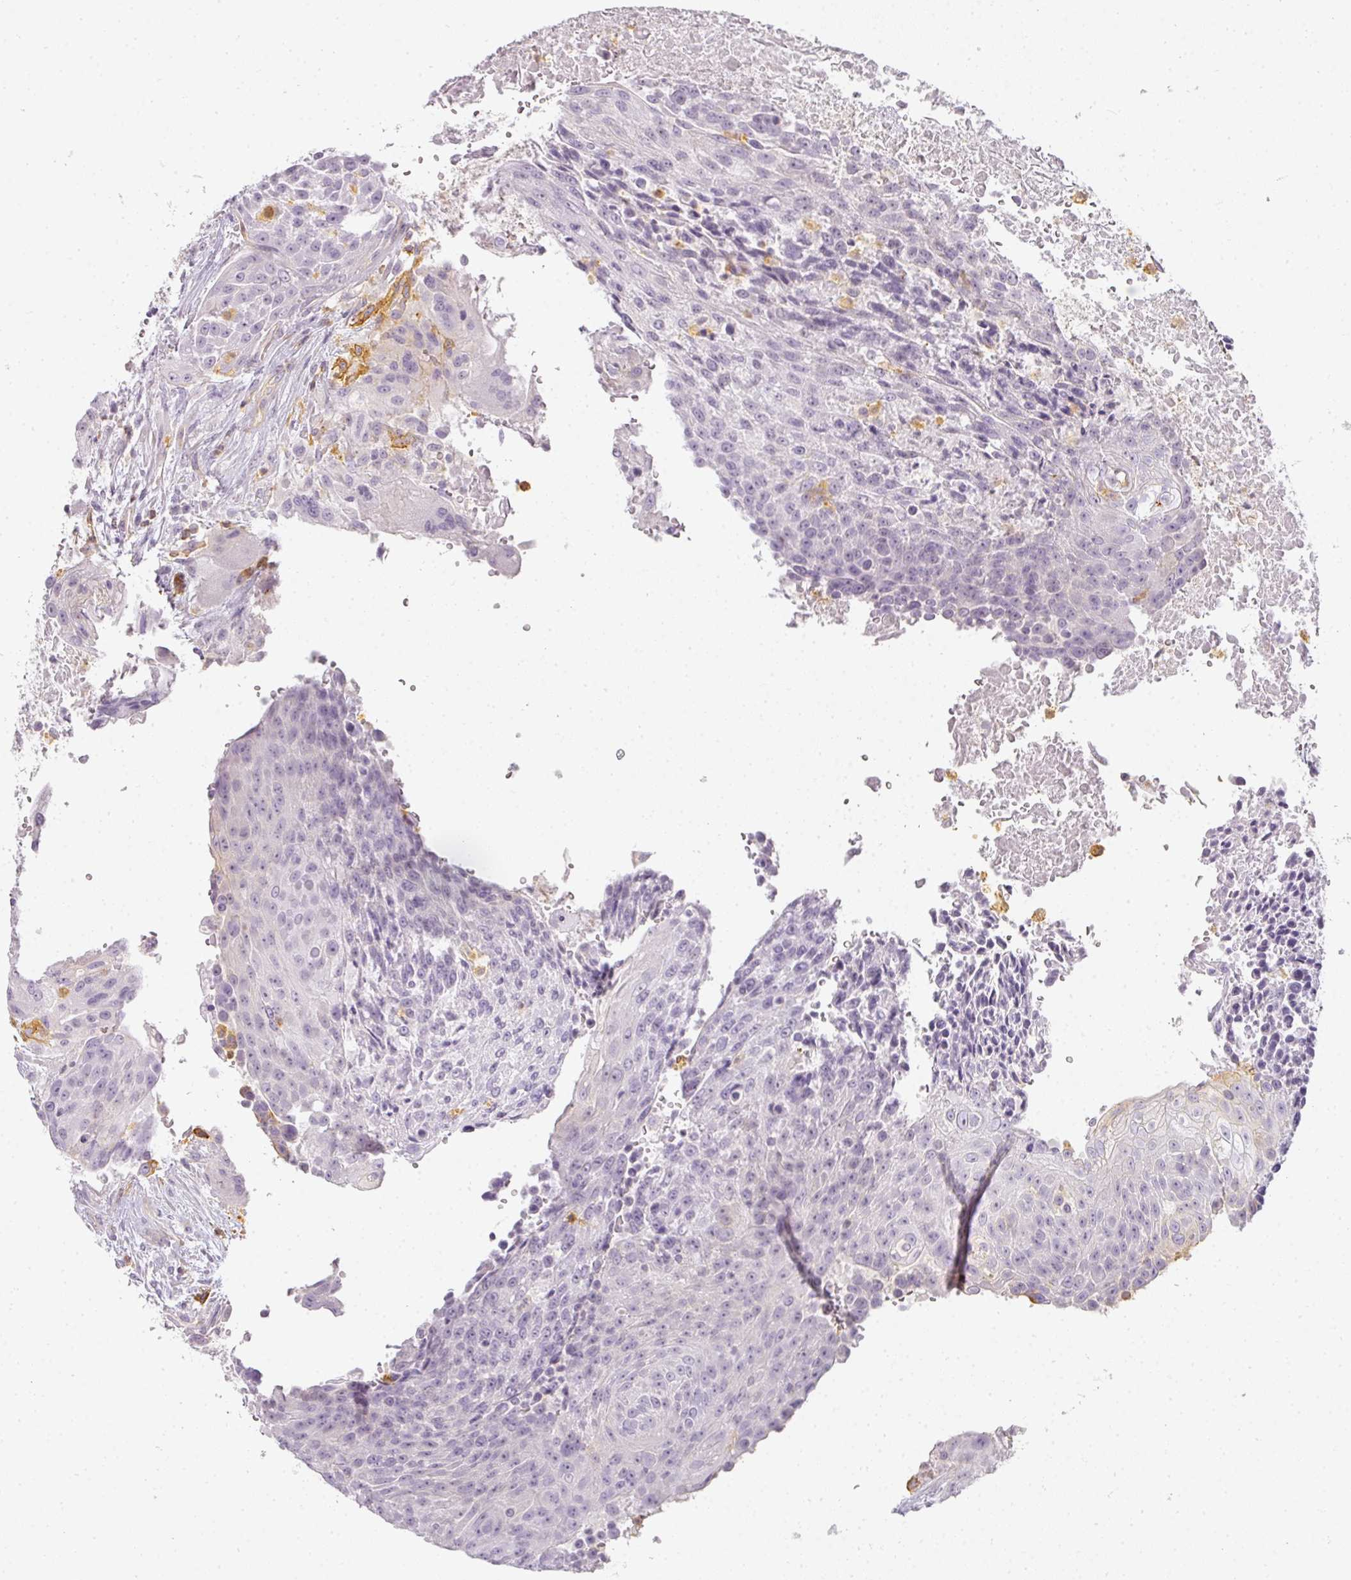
{"staining": {"intensity": "negative", "quantity": "none", "location": "none"}, "tissue": "urothelial cancer", "cell_type": "Tumor cells", "image_type": "cancer", "snomed": [{"axis": "morphology", "description": "Urothelial carcinoma, High grade"}, {"axis": "topography", "description": "Urinary bladder"}], "caption": "This photomicrograph is of urothelial cancer stained with IHC to label a protein in brown with the nuclei are counter-stained blue. There is no expression in tumor cells.", "gene": "TMEM42", "patient": {"sex": "female", "age": 63}}